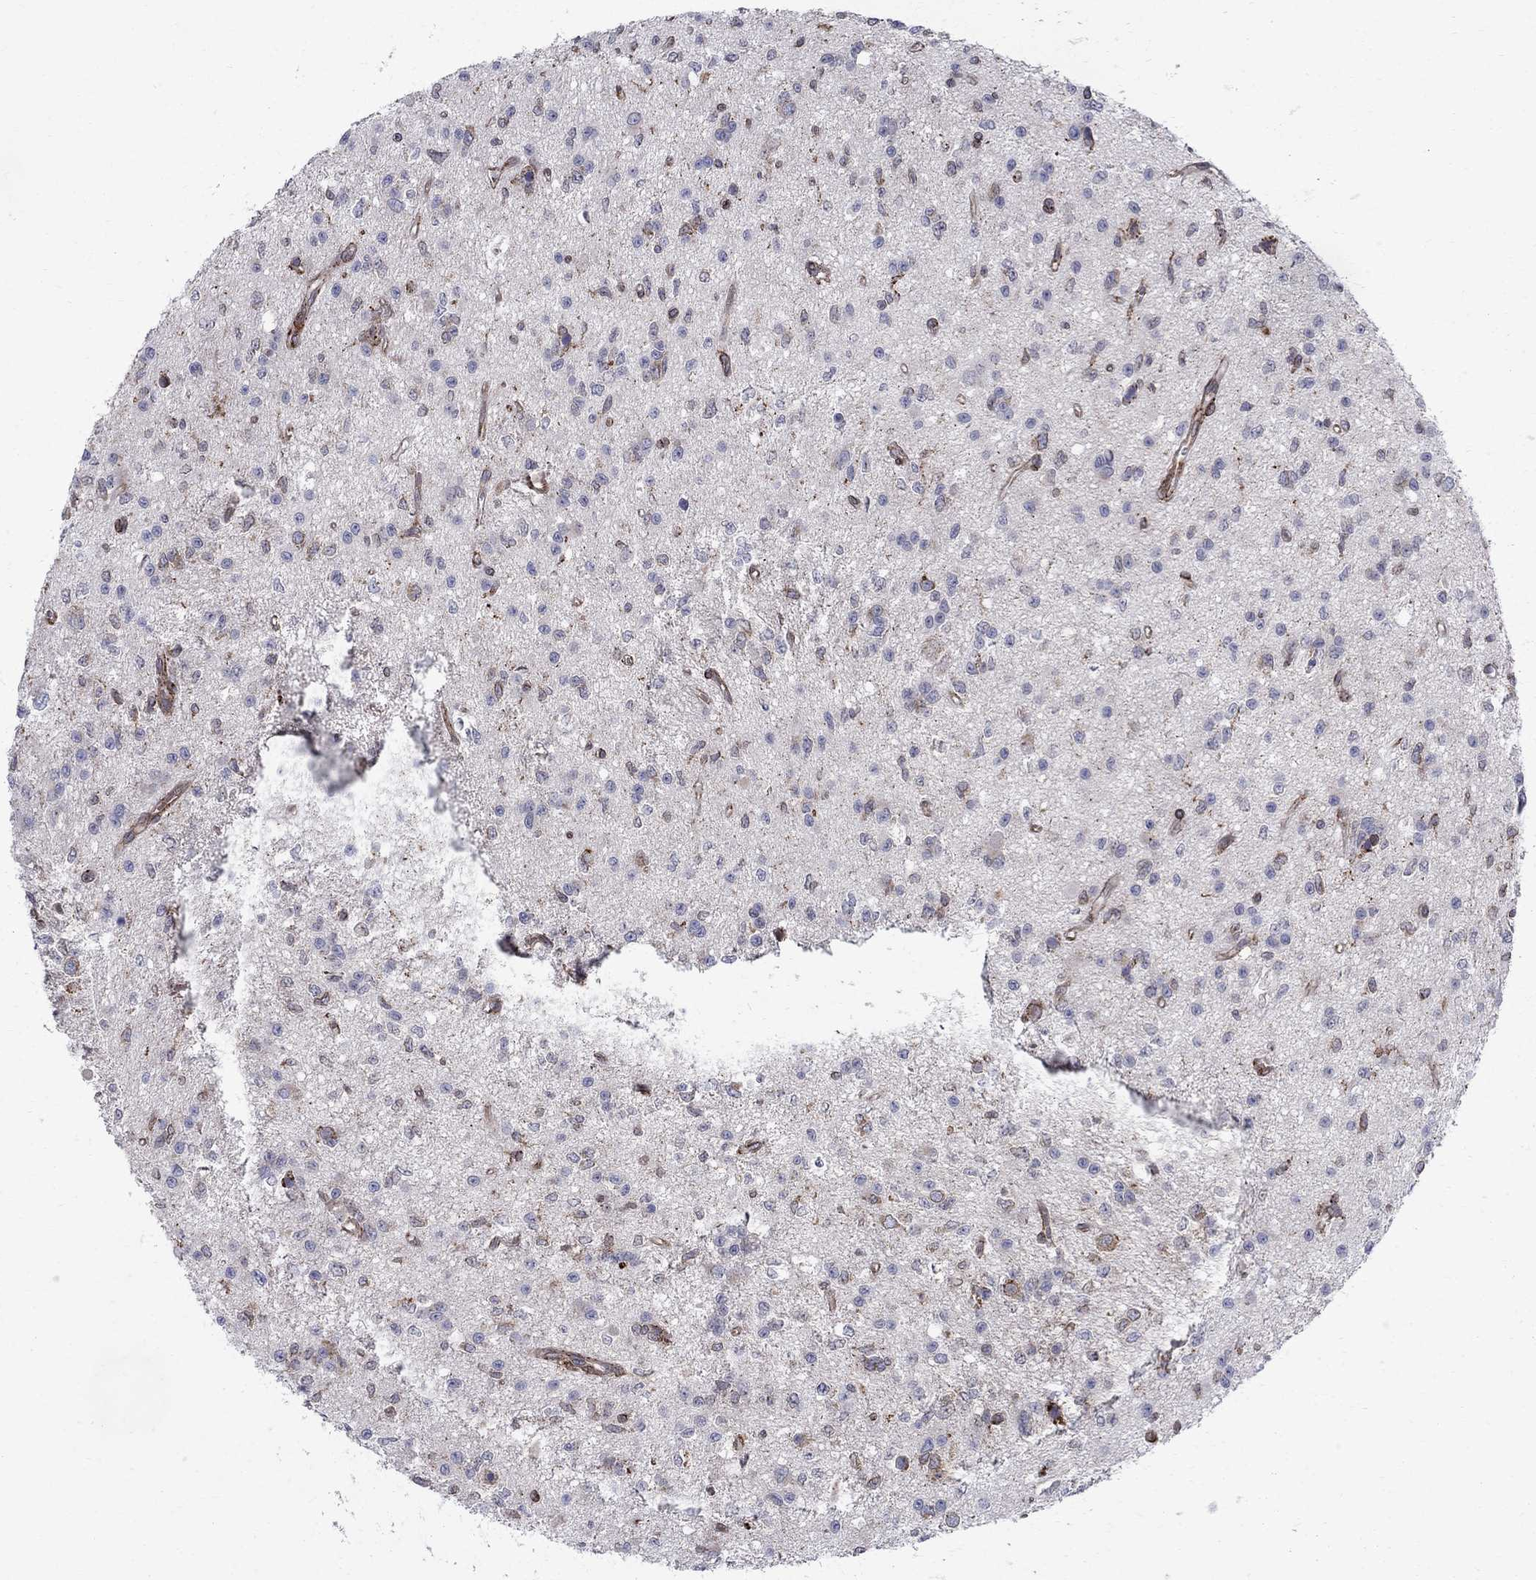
{"staining": {"intensity": "negative", "quantity": "none", "location": "none"}, "tissue": "glioma", "cell_type": "Tumor cells", "image_type": "cancer", "snomed": [{"axis": "morphology", "description": "Glioma, malignant, Low grade"}, {"axis": "topography", "description": "Brain"}], "caption": "Protein analysis of low-grade glioma (malignant) demonstrates no significant positivity in tumor cells.", "gene": "CAB39L", "patient": {"sex": "female", "age": 45}}